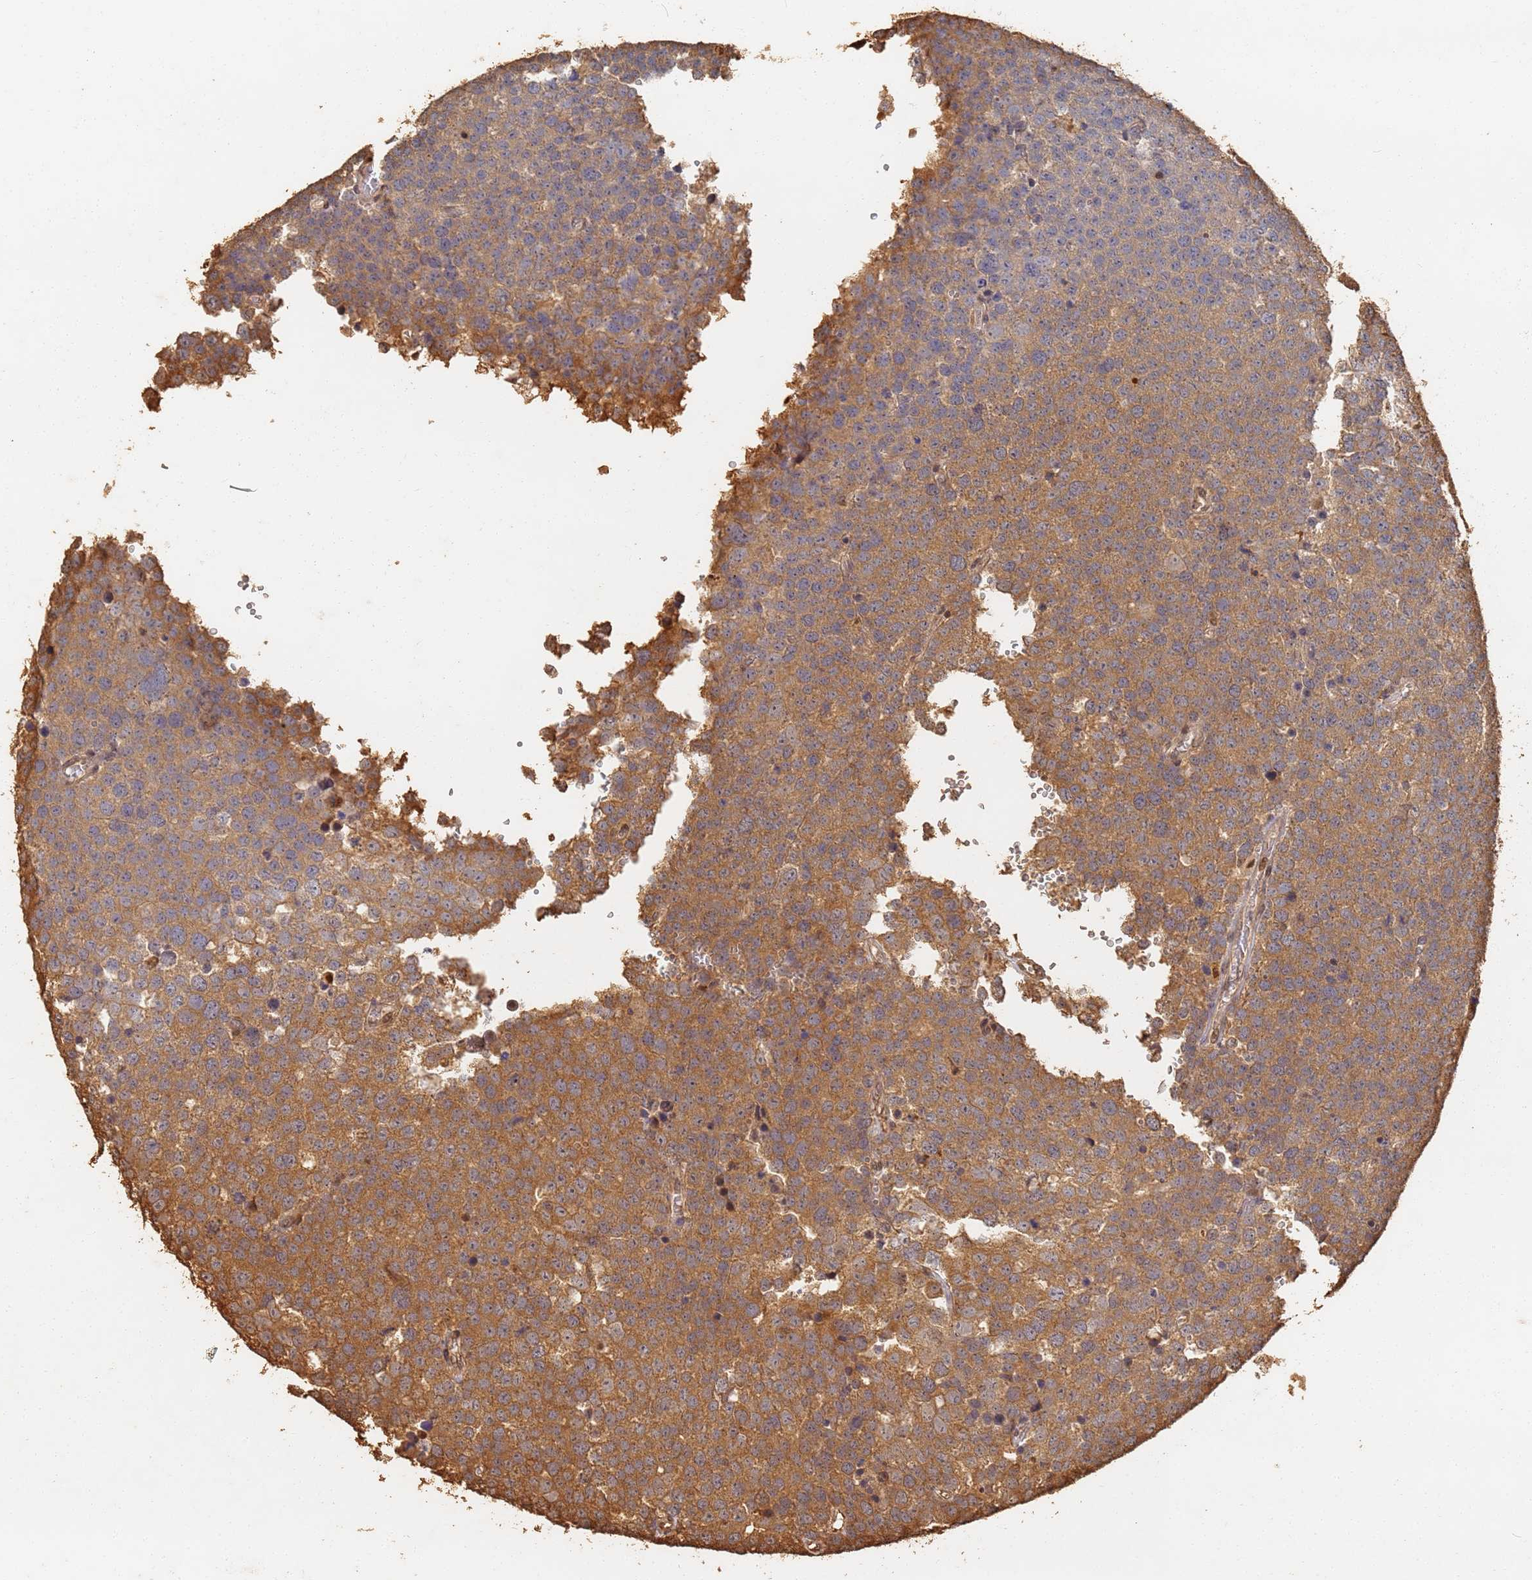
{"staining": {"intensity": "moderate", "quantity": ">75%", "location": "cytoplasmic/membranous"}, "tissue": "testis cancer", "cell_type": "Tumor cells", "image_type": "cancer", "snomed": [{"axis": "morphology", "description": "Seminoma, NOS"}, {"axis": "topography", "description": "Testis"}], "caption": "This micrograph demonstrates immunohistochemistry staining of human testis seminoma, with medium moderate cytoplasmic/membranous staining in about >75% of tumor cells.", "gene": "JAK2", "patient": {"sex": "male", "age": 71}}